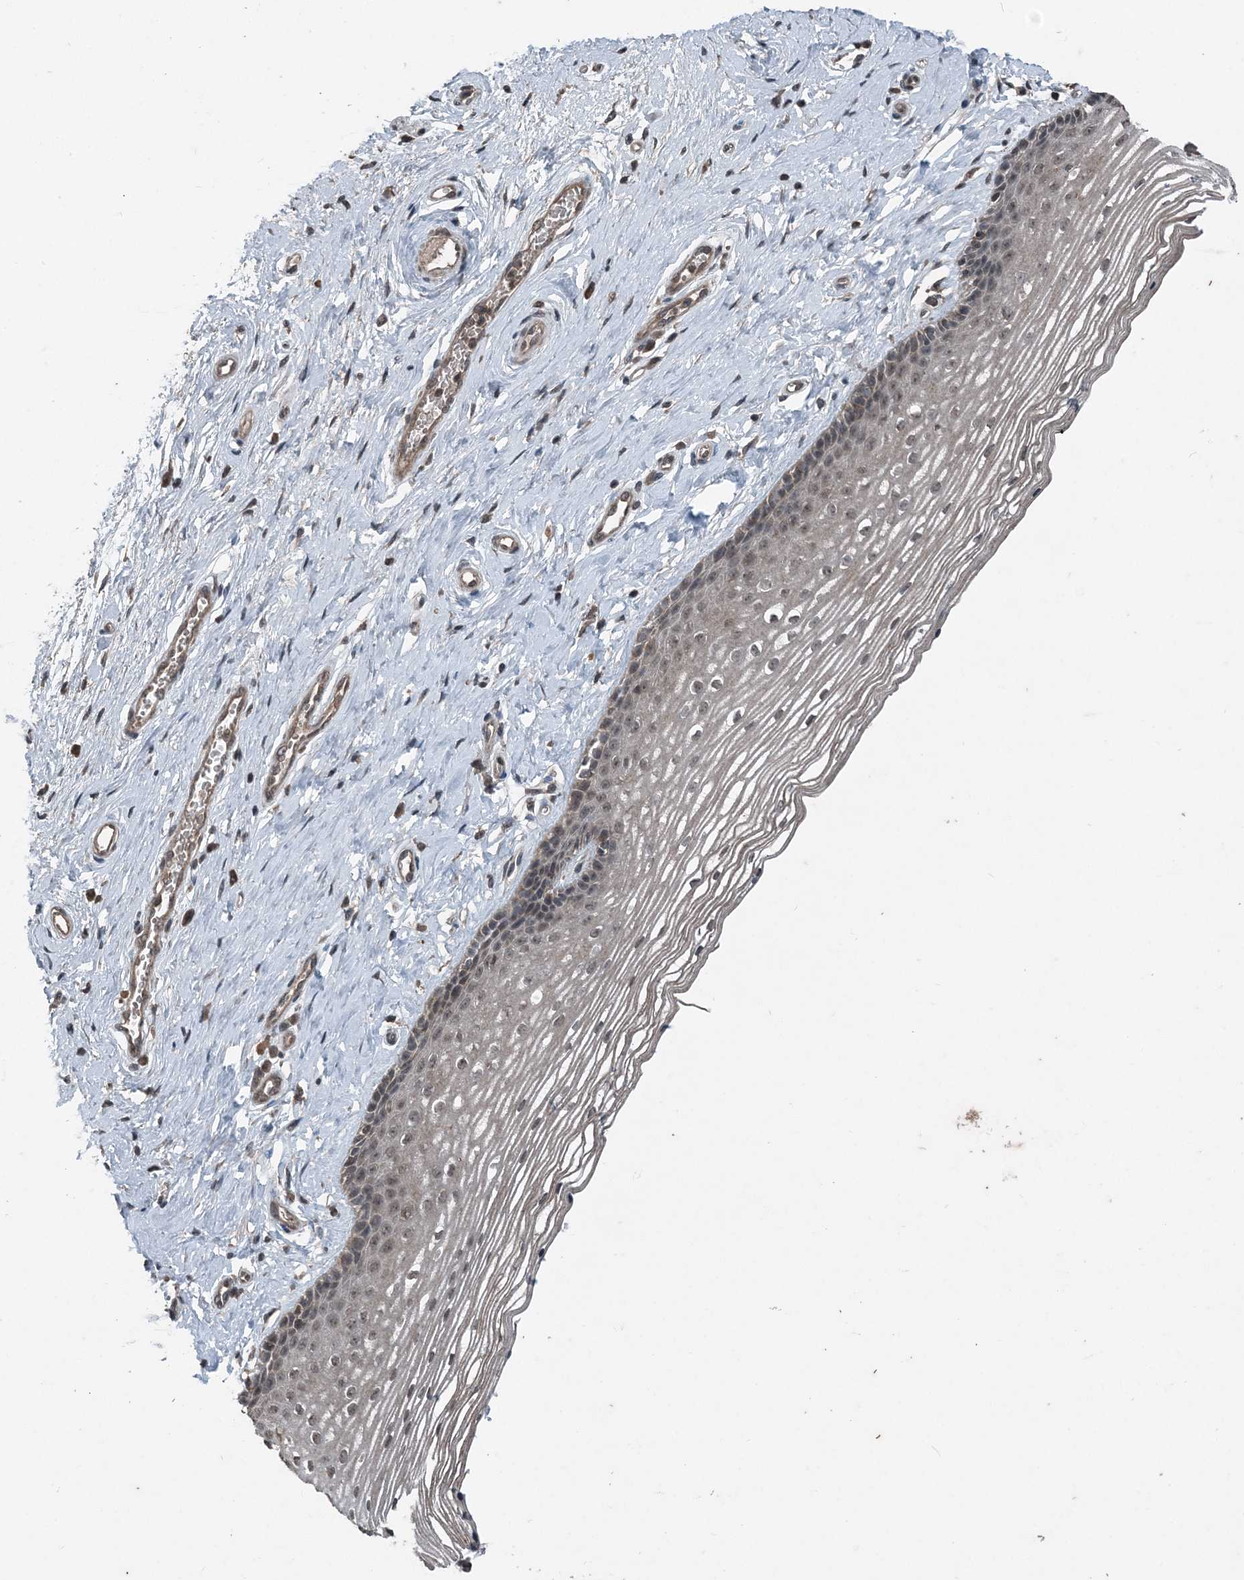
{"staining": {"intensity": "moderate", "quantity": "25%-75%", "location": "cytoplasmic/membranous,nuclear"}, "tissue": "vagina", "cell_type": "Squamous epithelial cells", "image_type": "normal", "snomed": [{"axis": "morphology", "description": "Normal tissue, NOS"}, {"axis": "topography", "description": "Vagina"}], "caption": "Immunohistochemistry (IHC) (DAB) staining of unremarkable human vagina shows moderate cytoplasmic/membranous,nuclear protein positivity in about 25%-75% of squamous epithelial cells.", "gene": "CFL1", "patient": {"sex": "female", "age": 46}}